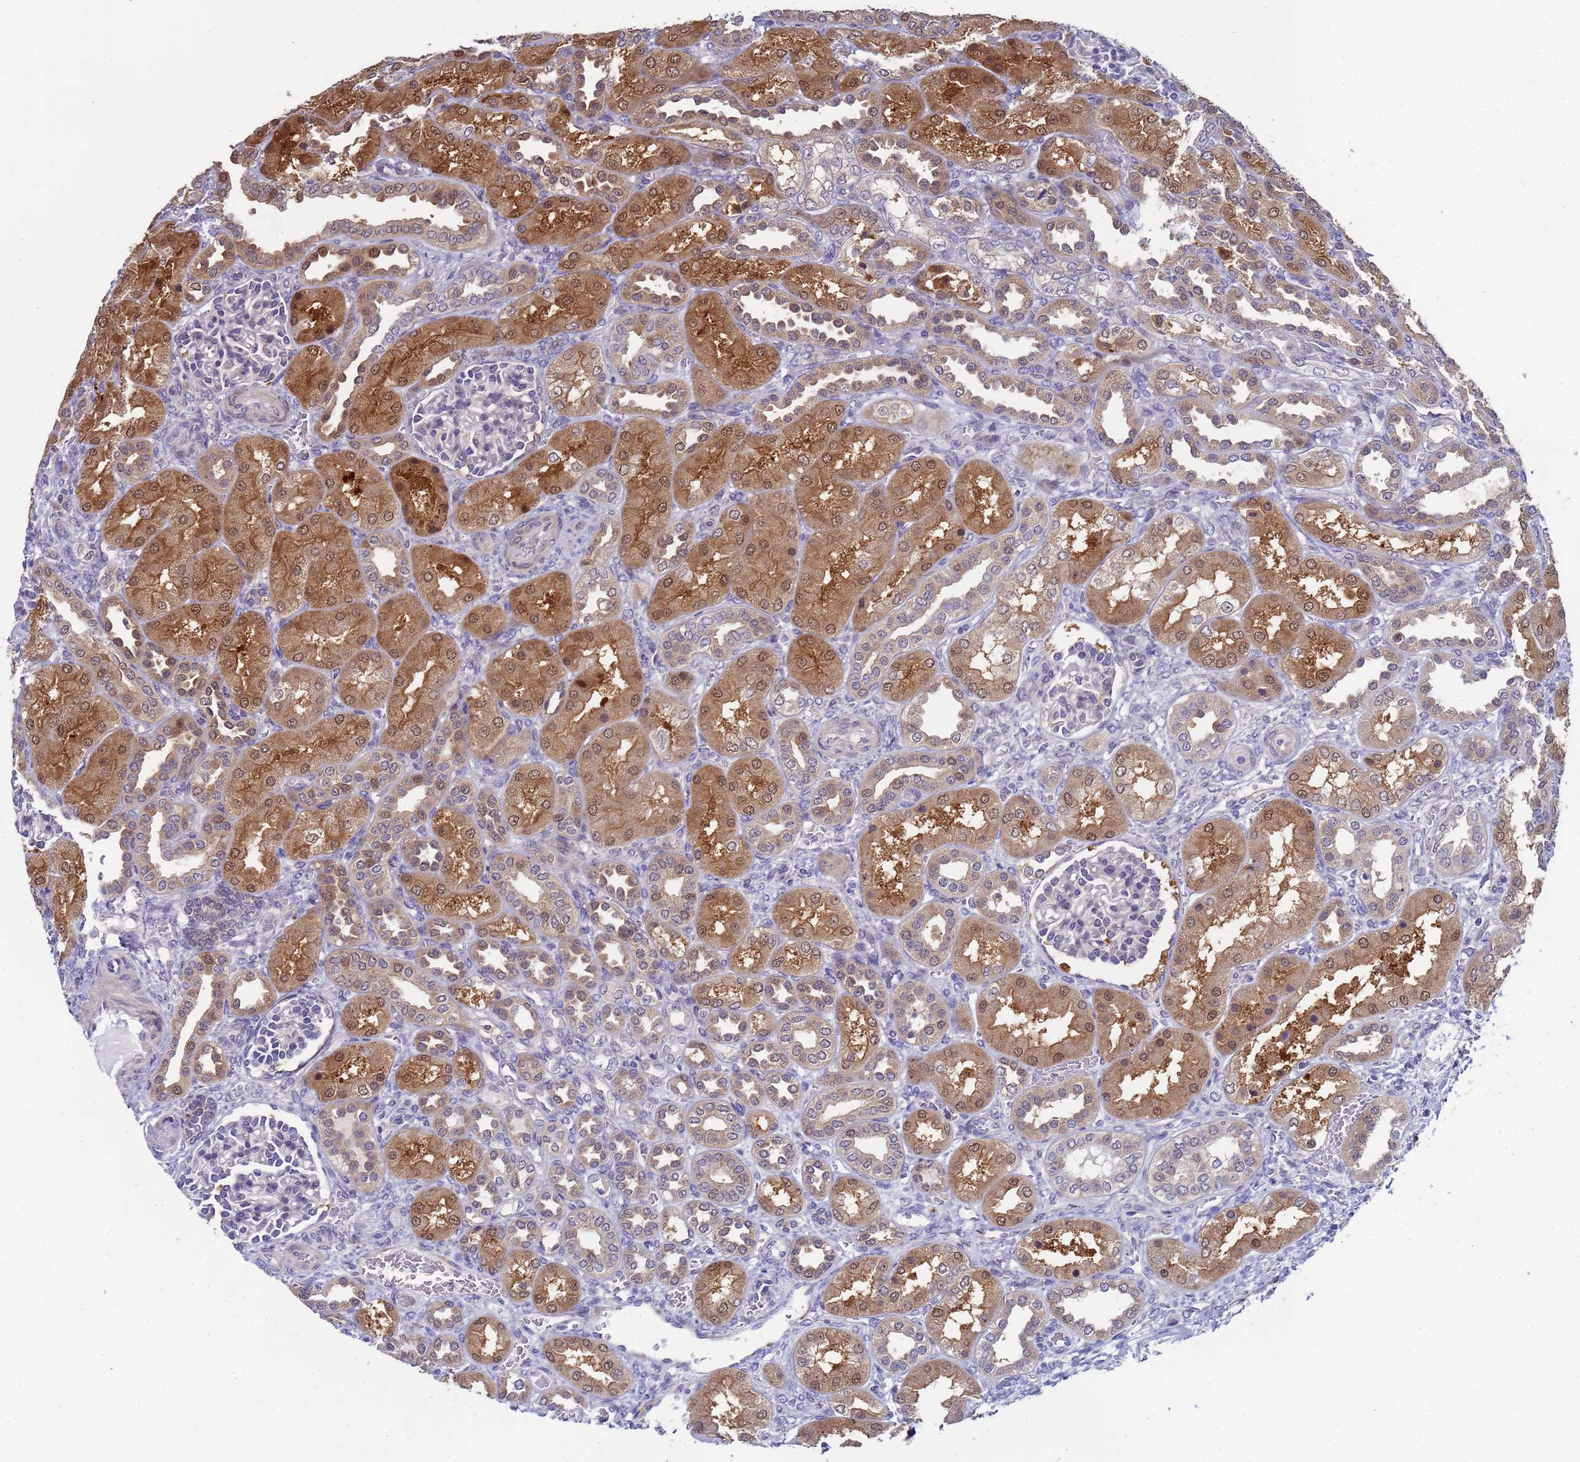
{"staining": {"intensity": "negative", "quantity": "none", "location": "none"}, "tissue": "kidney", "cell_type": "Cells in glomeruli", "image_type": "normal", "snomed": [{"axis": "morphology", "description": "Normal tissue, NOS"}, {"axis": "morphology", "description": "Neoplasm, malignant, NOS"}, {"axis": "topography", "description": "Kidney"}], "caption": "The IHC micrograph has no significant positivity in cells in glomeruli of kidney. (Brightfield microscopy of DAB (3,3'-diaminobenzidine) immunohistochemistry (IHC) at high magnification).", "gene": "ENOSF1", "patient": {"sex": "female", "age": 1}}